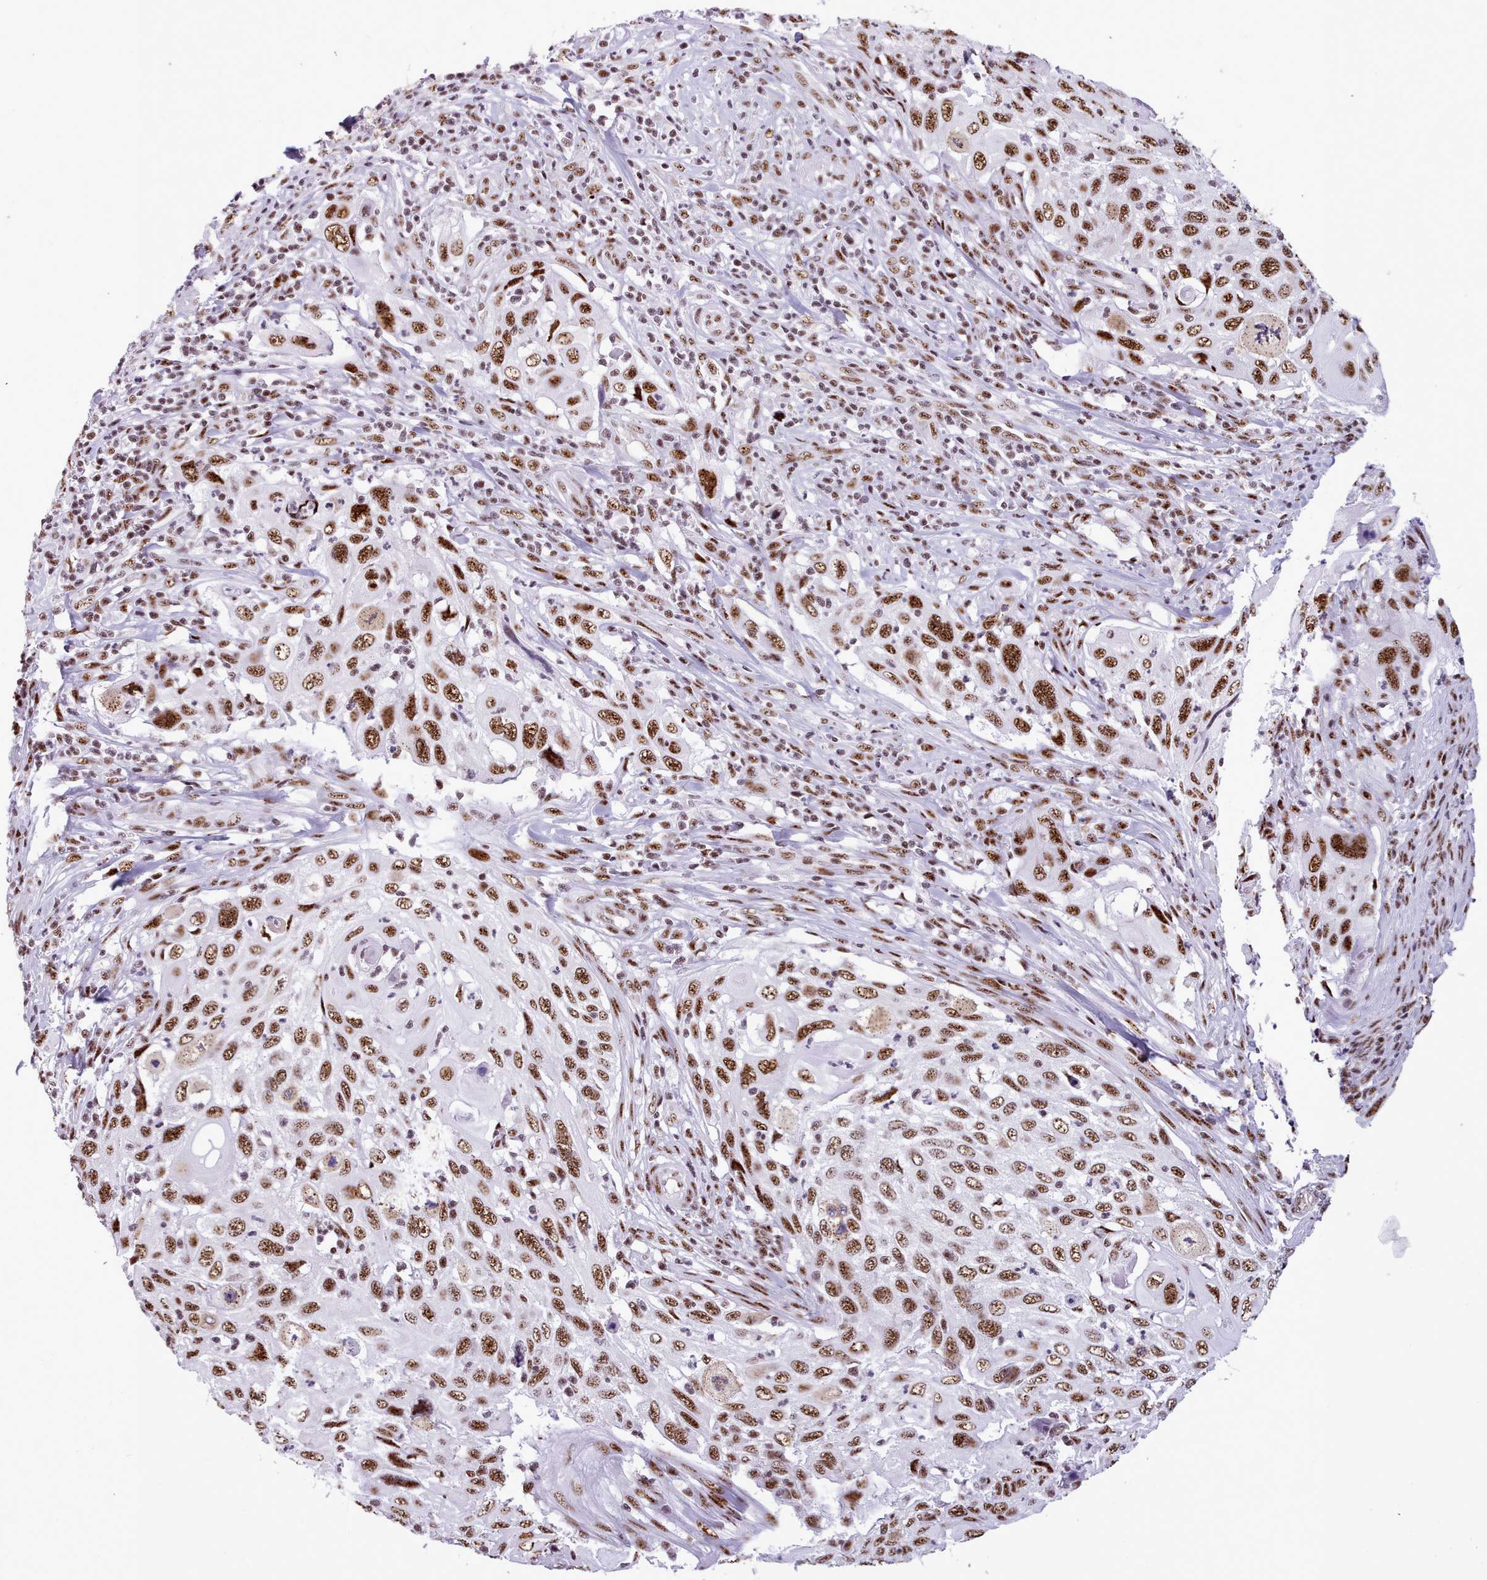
{"staining": {"intensity": "strong", "quantity": ">75%", "location": "nuclear"}, "tissue": "cervical cancer", "cell_type": "Tumor cells", "image_type": "cancer", "snomed": [{"axis": "morphology", "description": "Squamous cell carcinoma, NOS"}, {"axis": "topography", "description": "Cervix"}], "caption": "Immunohistochemical staining of cervical cancer exhibits strong nuclear protein staining in approximately >75% of tumor cells.", "gene": "TMEM35B", "patient": {"sex": "female", "age": 70}}